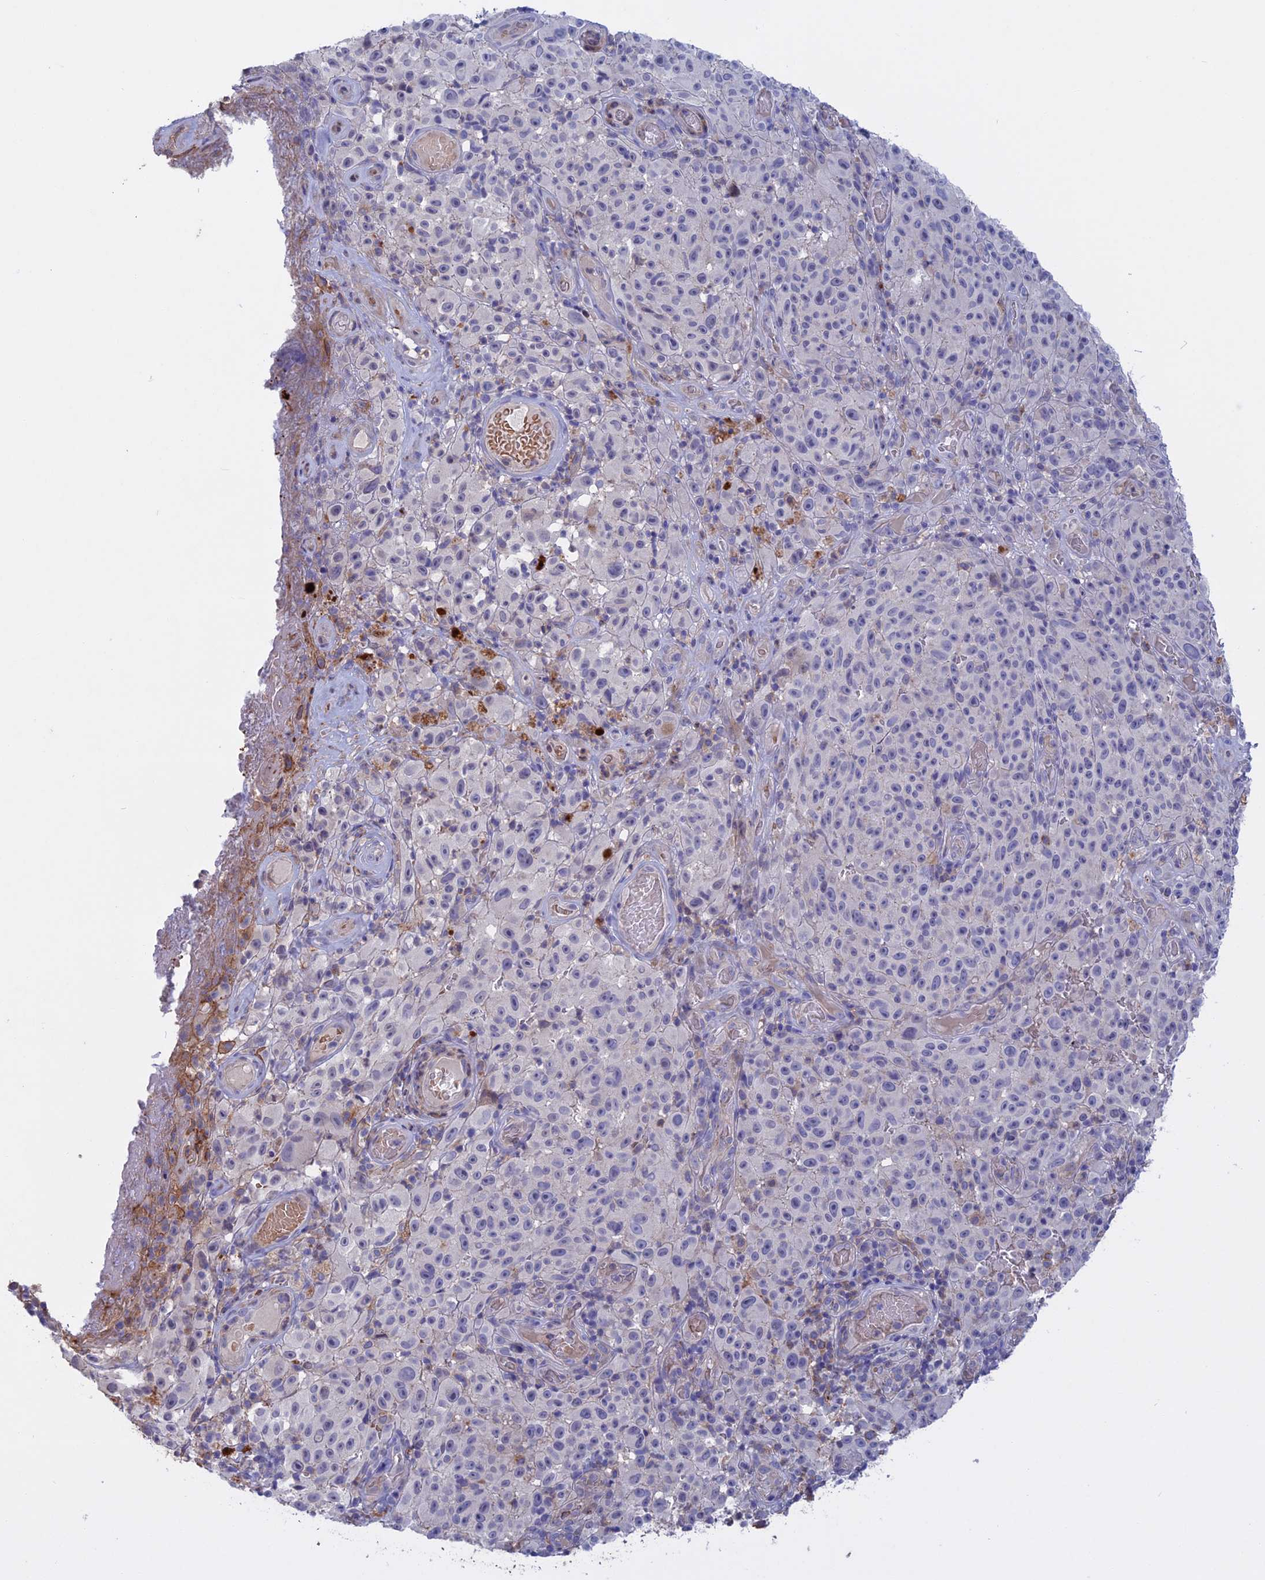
{"staining": {"intensity": "negative", "quantity": "none", "location": "none"}, "tissue": "melanoma", "cell_type": "Tumor cells", "image_type": "cancer", "snomed": [{"axis": "morphology", "description": "Malignant melanoma, NOS"}, {"axis": "topography", "description": "Skin"}], "caption": "Melanoma was stained to show a protein in brown. There is no significant staining in tumor cells. The staining was performed using DAB (3,3'-diaminobenzidine) to visualize the protein expression in brown, while the nuclei were stained in blue with hematoxylin (Magnification: 20x).", "gene": "SLC2A6", "patient": {"sex": "female", "age": 82}}